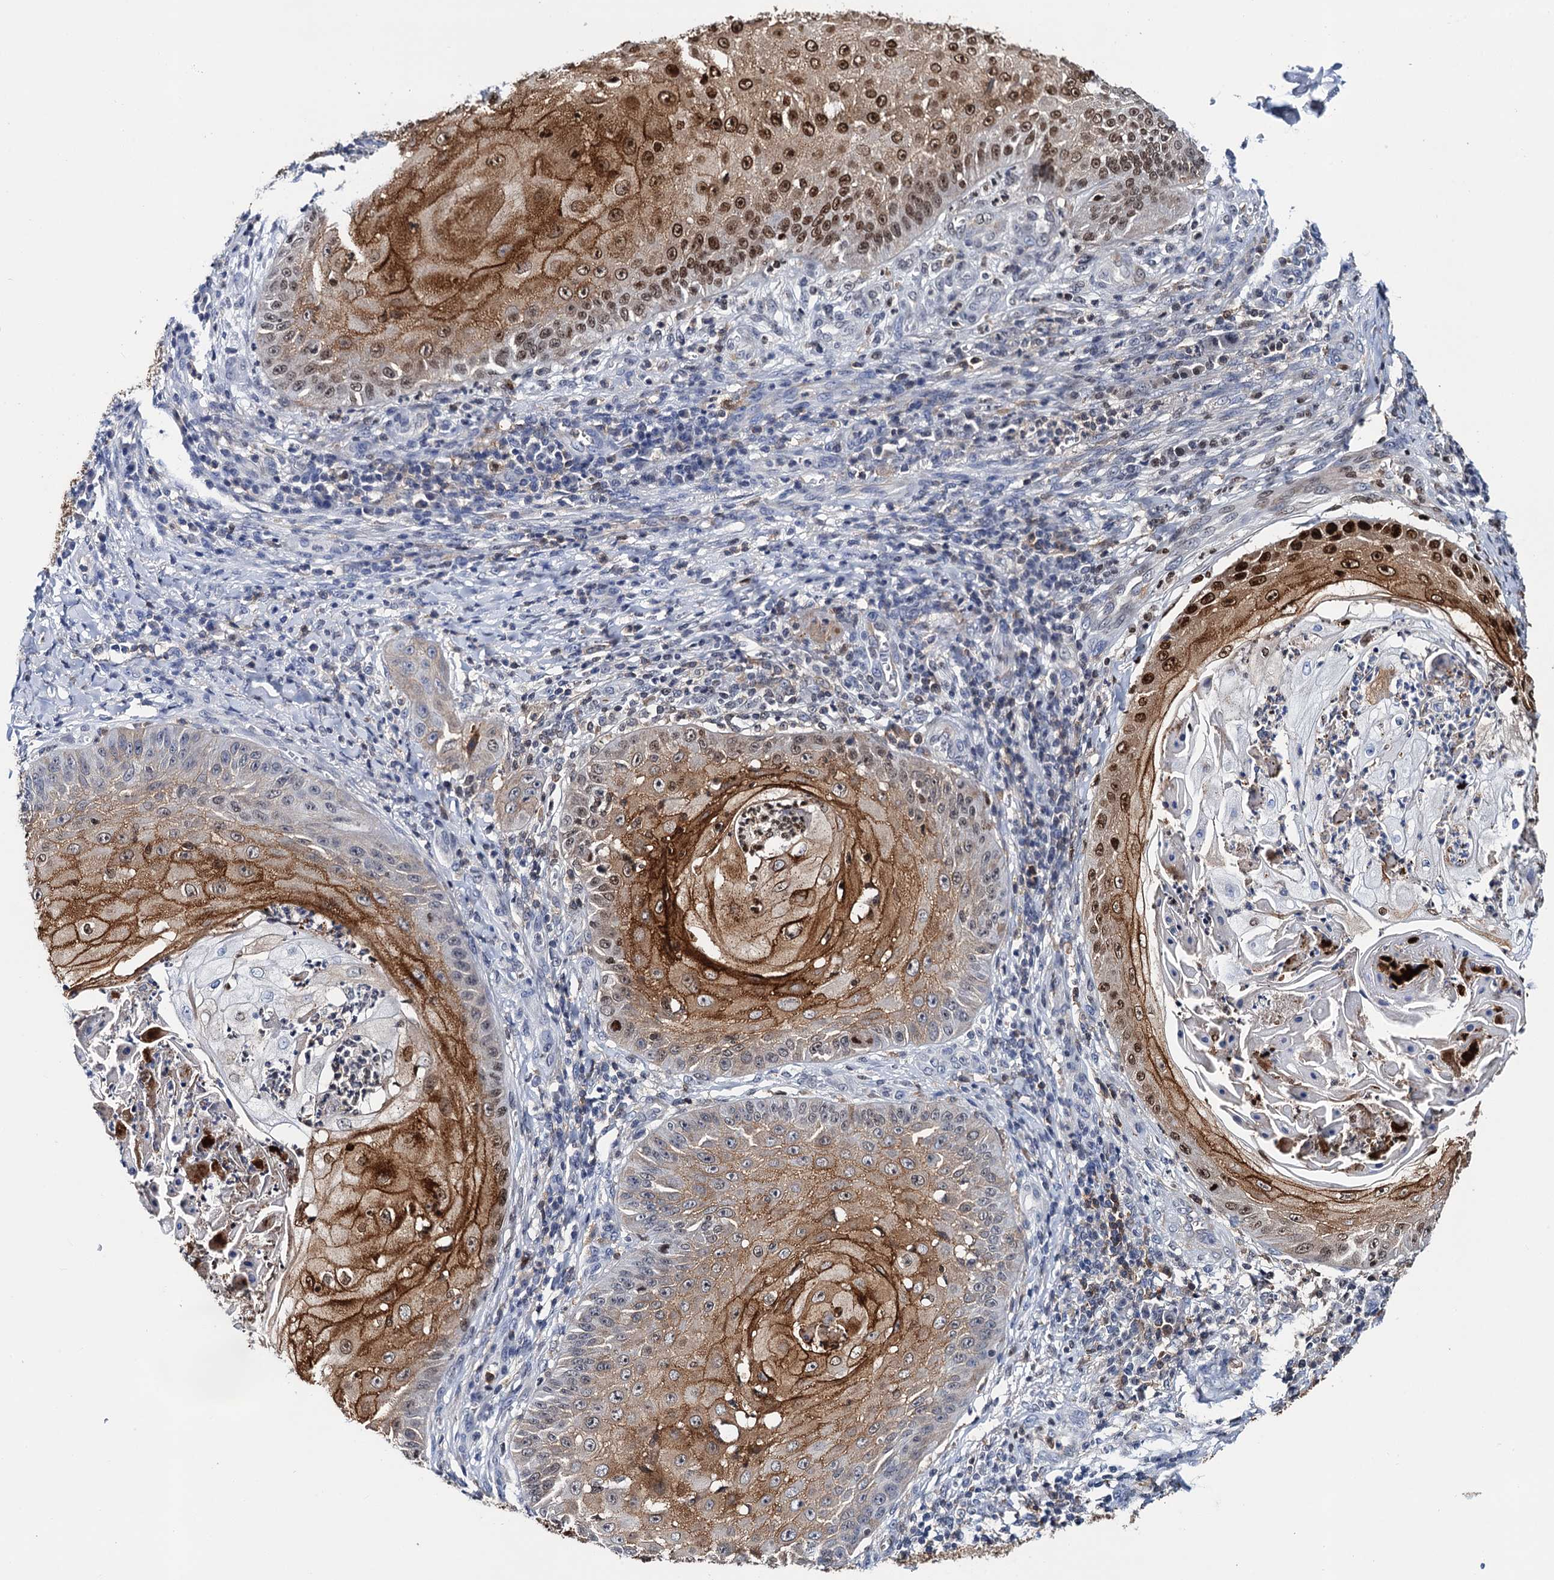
{"staining": {"intensity": "strong", "quantity": "25%-75%", "location": "cytoplasmic/membranous,nuclear"}, "tissue": "skin cancer", "cell_type": "Tumor cells", "image_type": "cancer", "snomed": [{"axis": "morphology", "description": "Squamous cell carcinoma, NOS"}, {"axis": "topography", "description": "Skin"}], "caption": "The histopathology image reveals staining of skin squamous cell carcinoma, revealing strong cytoplasmic/membranous and nuclear protein expression (brown color) within tumor cells.", "gene": "LYPD3", "patient": {"sex": "male", "age": 70}}